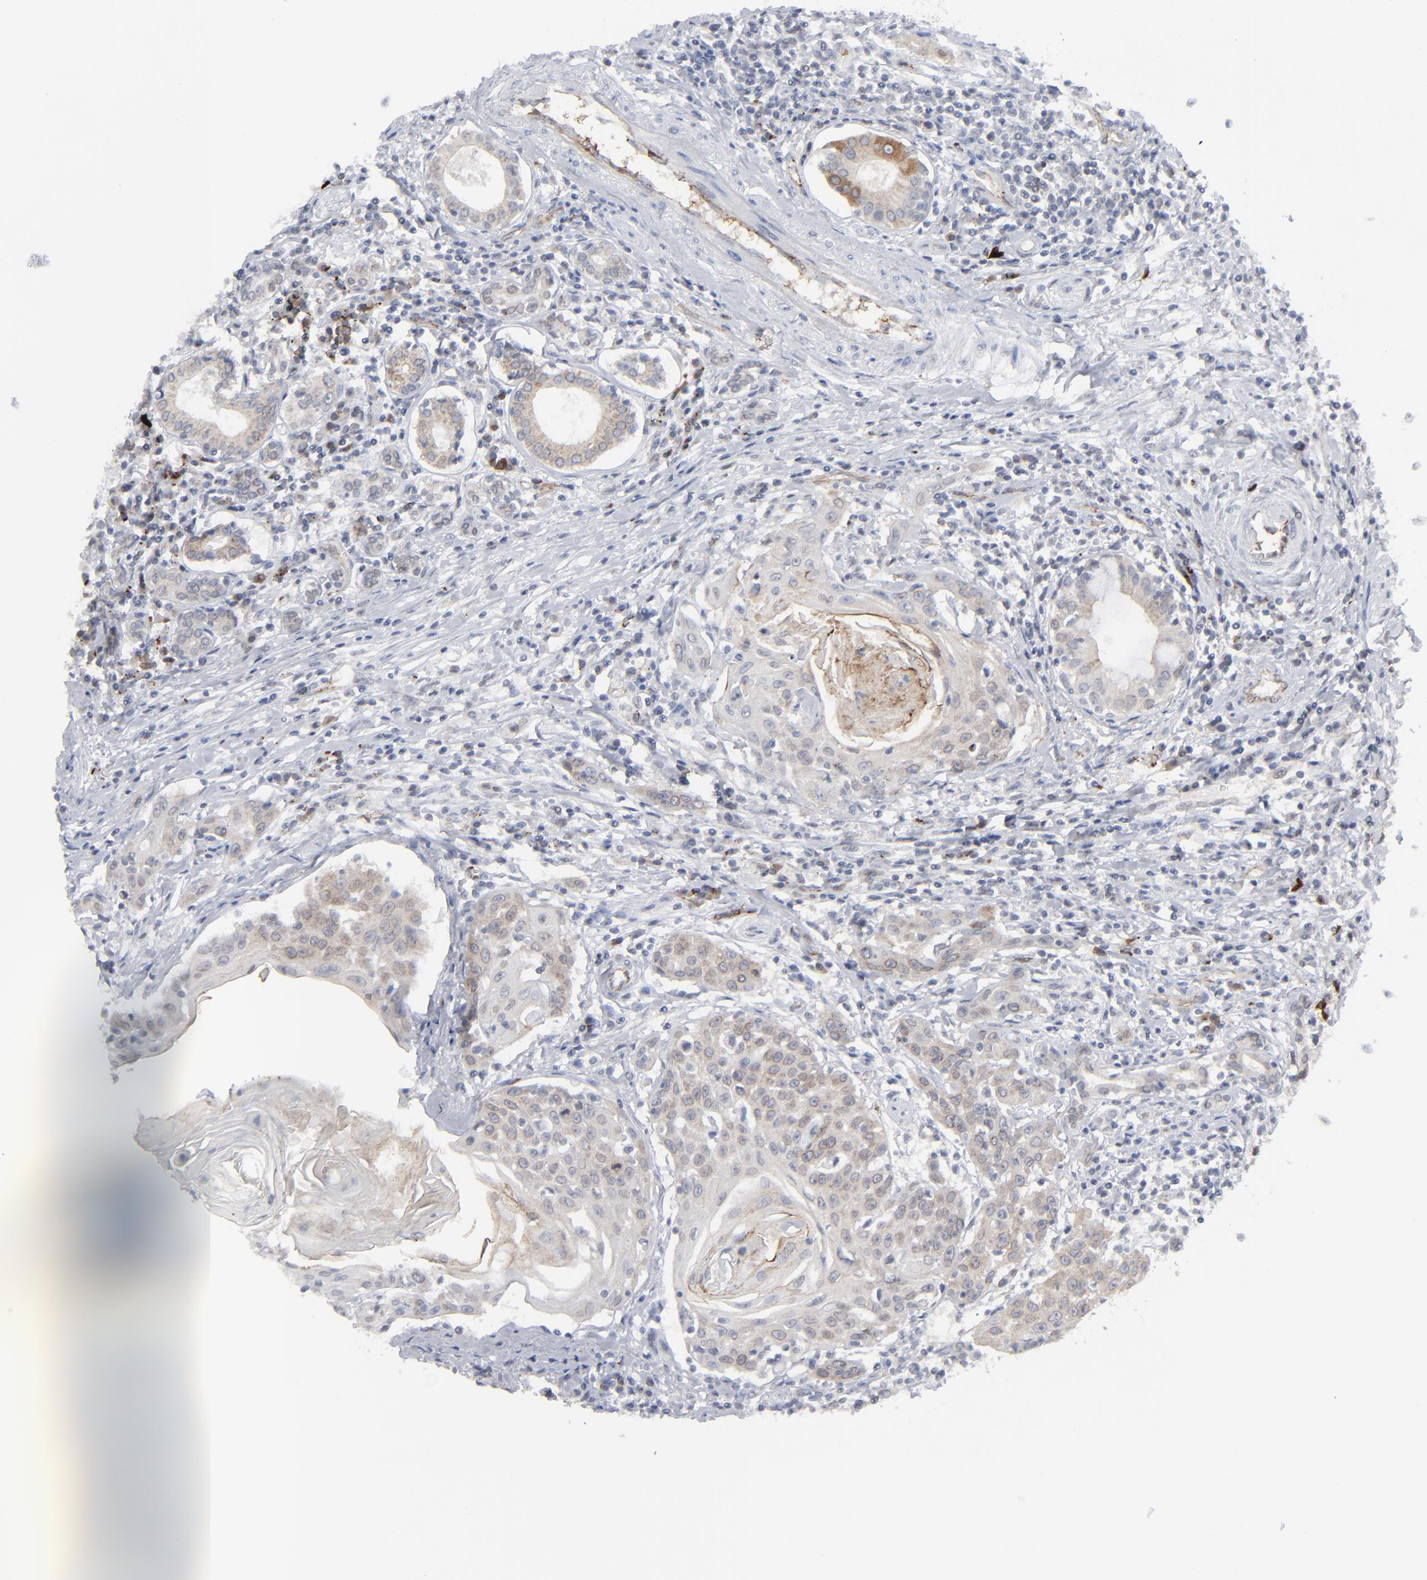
{"staining": {"intensity": "weak", "quantity": "<25%", "location": "cytoplasmic/membranous"}, "tissue": "head and neck cancer", "cell_type": "Tumor cells", "image_type": "cancer", "snomed": [{"axis": "morphology", "description": "Squamous cell carcinoma, NOS"}, {"axis": "morphology", "description": "Squamous cell carcinoma, metastatic, NOS"}, {"axis": "topography", "description": "Lymph node"}, {"axis": "topography", "description": "Salivary gland"}, {"axis": "topography", "description": "Head-Neck"}], "caption": "IHC photomicrograph of neoplastic tissue: human metastatic squamous cell carcinoma (head and neck) stained with DAB (3,3'-diaminobenzidine) displays no significant protein expression in tumor cells. (DAB immunohistochemistry, high magnification).", "gene": "NUP88", "patient": {"sex": "female", "age": 74}}